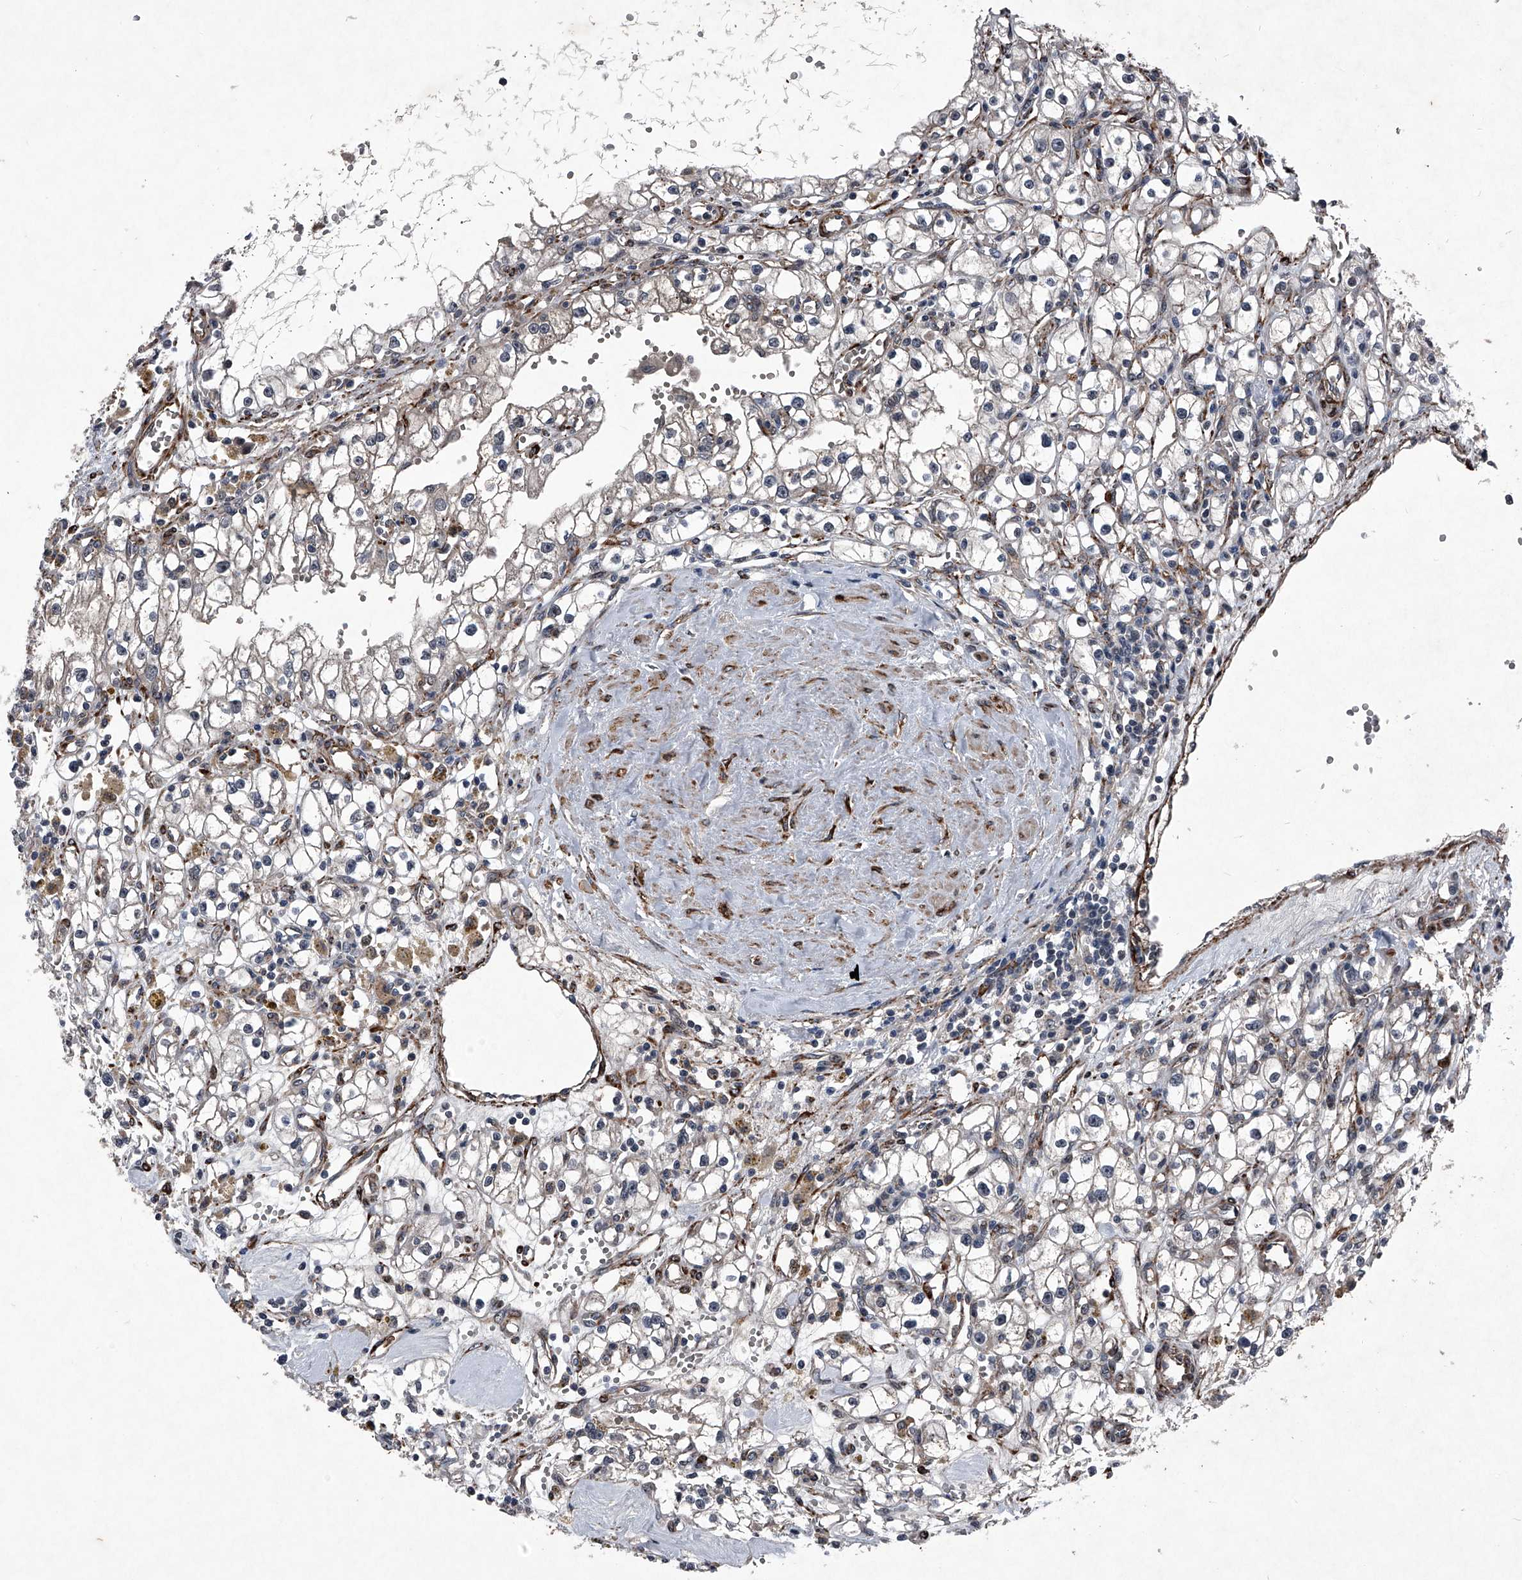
{"staining": {"intensity": "negative", "quantity": "none", "location": "none"}, "tissue": "renal cancer", "cell_type": "Tumor cells", "image_type": "cancer", "snomed": [{"axis": "morphology", "description": "Adenocarcinoma, NOS"}, {"axis": "topography", "description": "Kidney"}], "caption": "Image shows no significant protein expression in tumor cells of renal cancer (adenocarcinoma).", "gene": "MAPKAP1", "patient": {"sex": "male", "age": 56}}